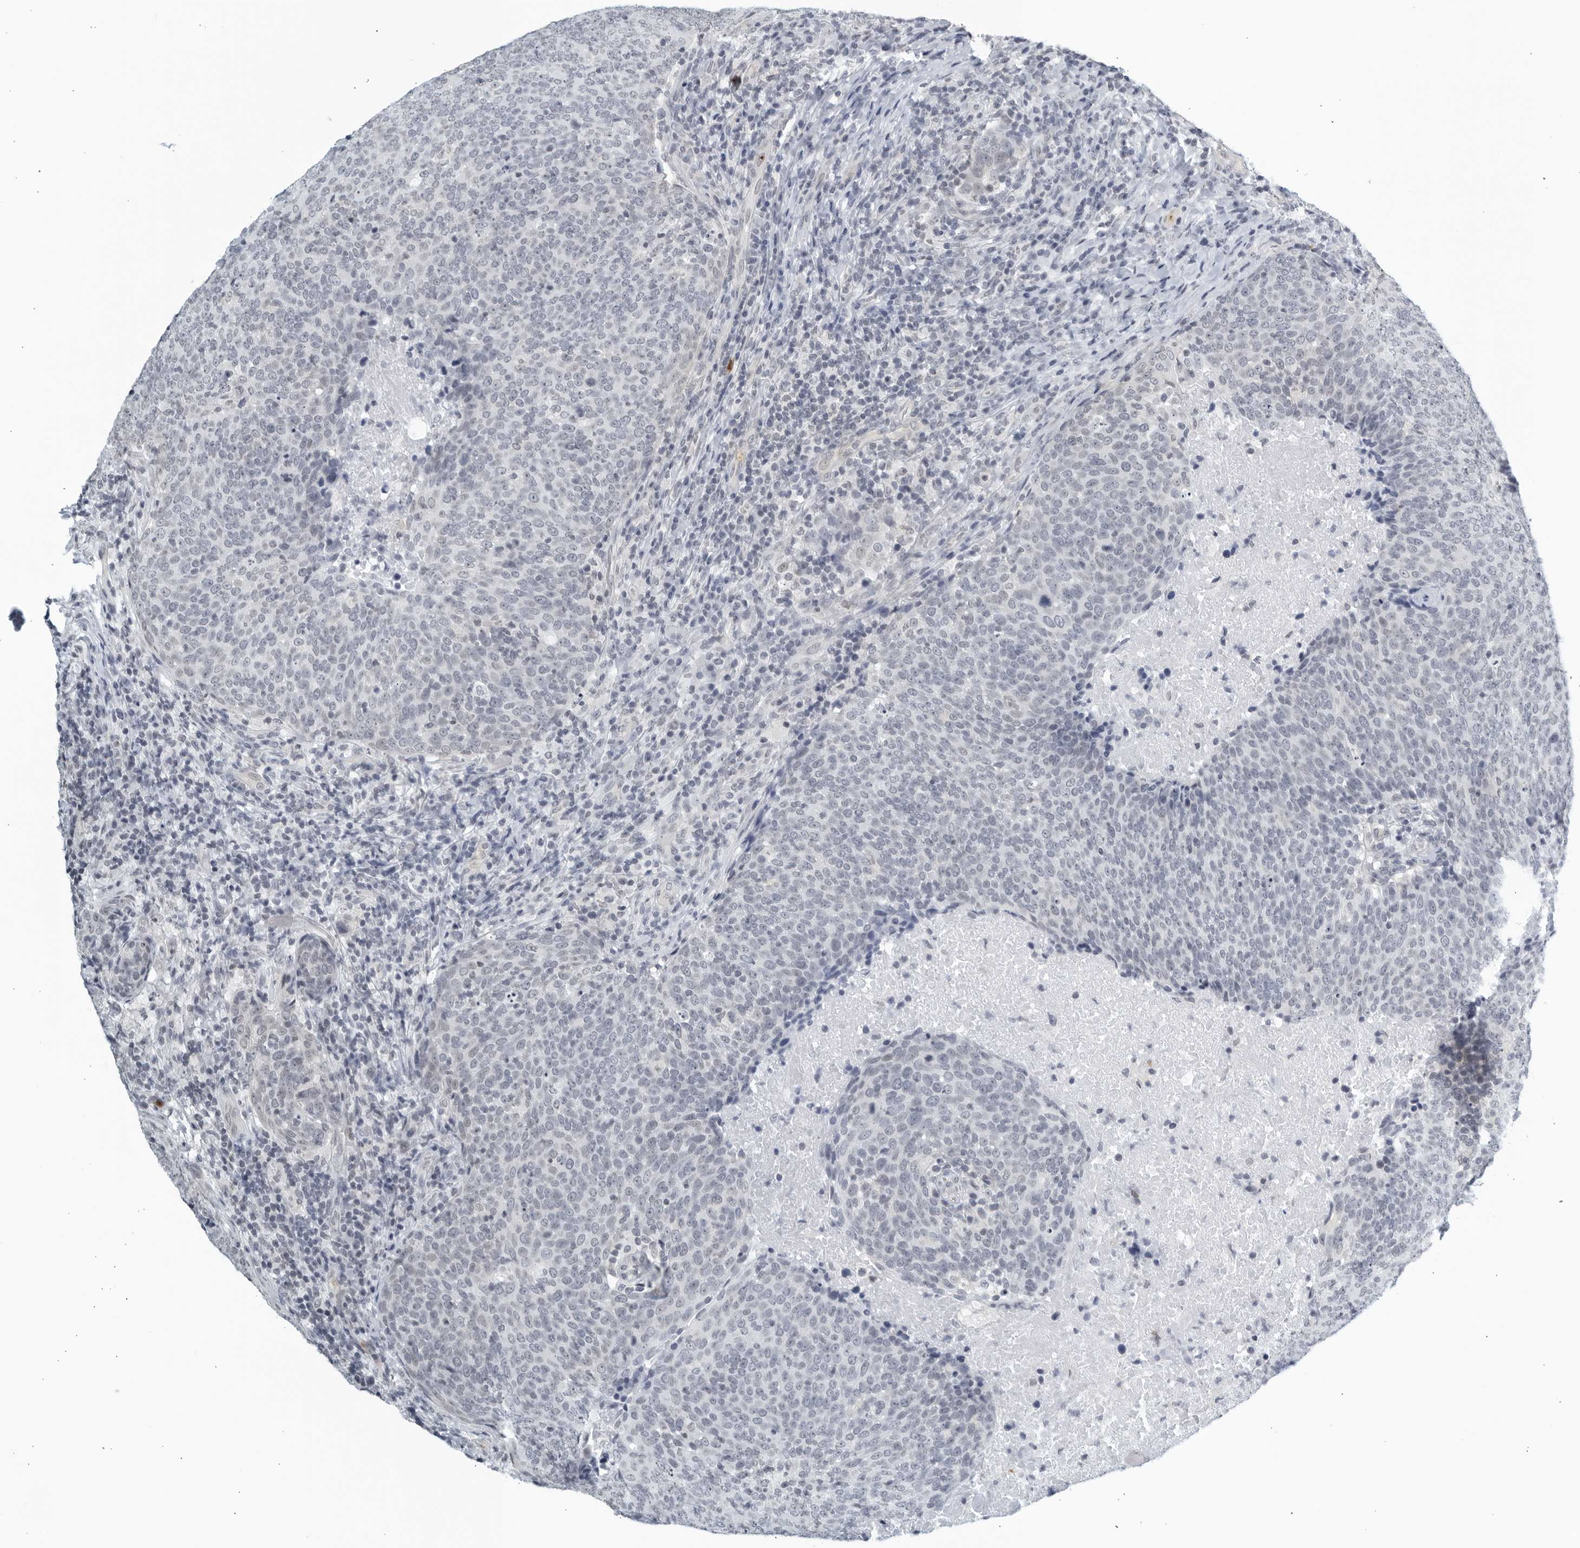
{"staining": {"intensity": "negative", "quantity": "none", "location": "none"}, "tissue": "head and neck cancer", "cell_type": "Tumor cells", "image_type": "cancer", "snomed": [{"axis": "morphology", "description": "Squamous cell carcinoma, NOS"}, {"axis": "morphology", "description": "Squamous cell carcinoma, metastatic, NOS"}, {"axis": "topography", "description": "Lymph node"}, {"axis": "topography", "description": "Head-Neck"}], "caption": "Immunohistochemistry (IHC) histopathology image of neoplastic tissue: human head and neck cancer stained with DAB shows no significant protein staining in tumor cells.", "gene": "KLK7", "patient": {"sex": "male", "age": 62}}